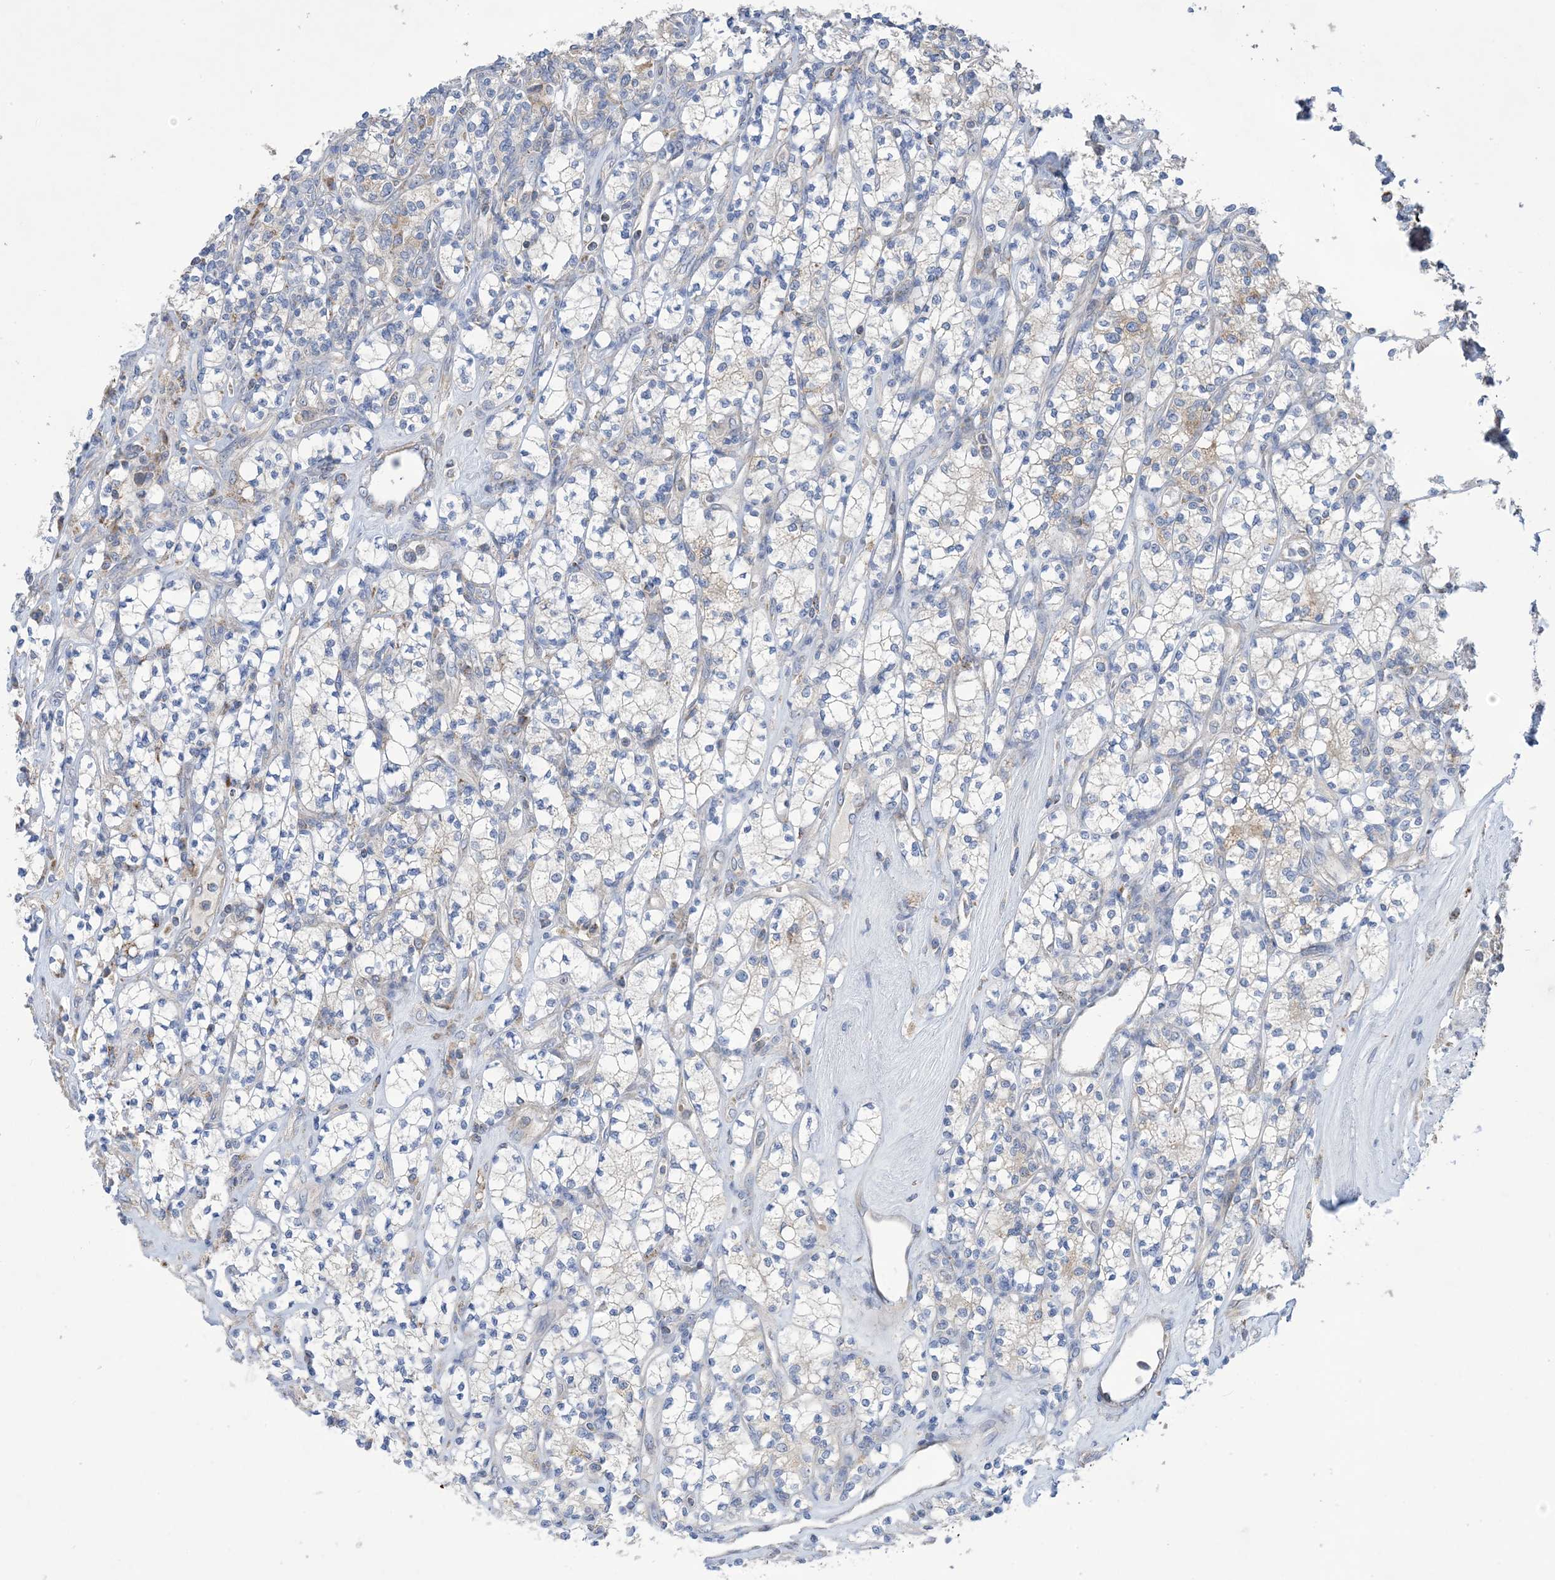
{"staining": {"intensity": "negative", "quantity": "none", "location": "none"}, "tissue": "renal cancer", "cell_type": "Tumor cells", "image_type": "cancer", "snomed": [{"axis": "morphology", "description": "Adenocarcinoma, NOS"}, {"axis": "topography", "description": "Kidney"}], "caption": "Protein analysis of renal adenocarcinoma demonstrates no significant expression in tumor cells.", "gene": "CLEC16A", "patient": {"sex": "male", "age": 77}}